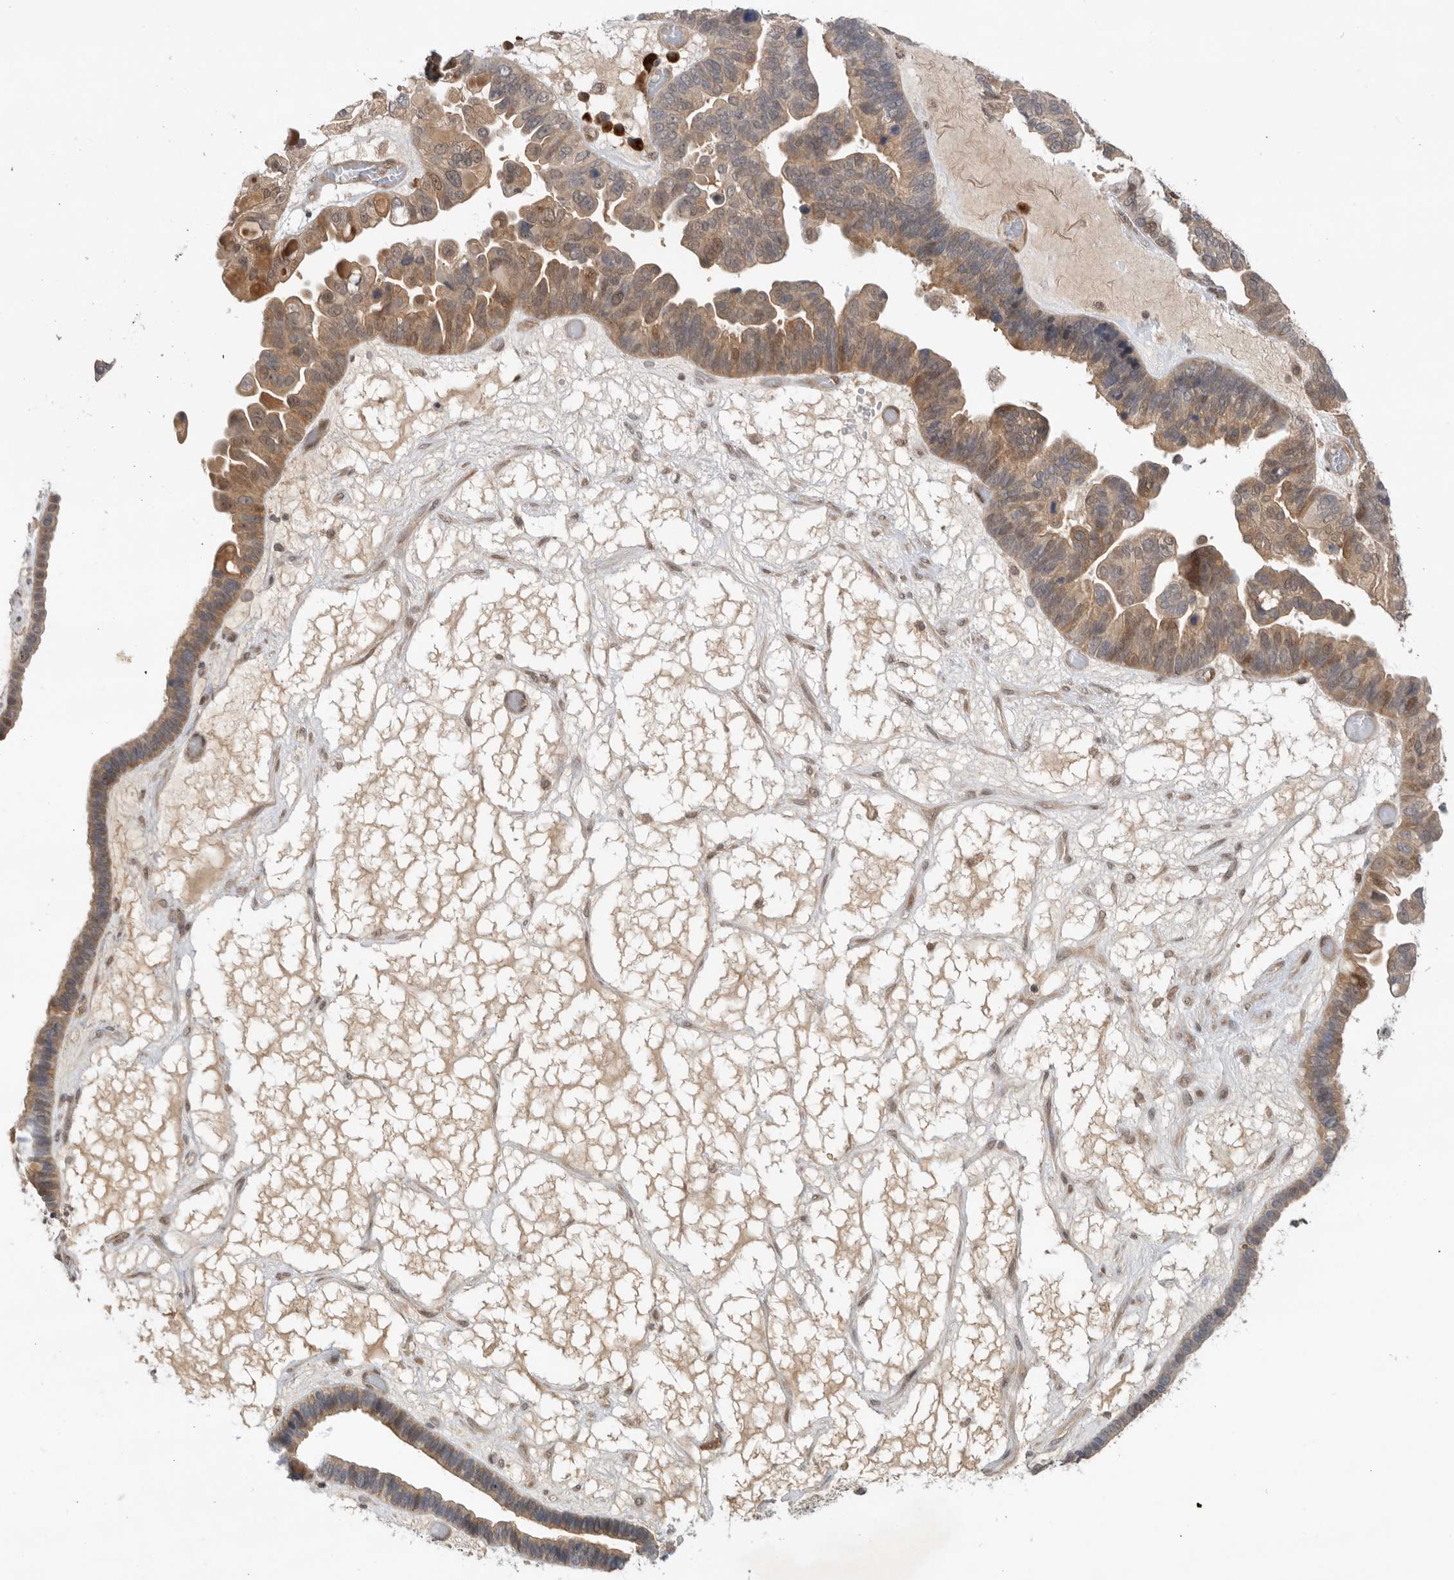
{"staining": {"intensity": "moderate", "quantity": ">75%", "location": "cytoplasmic/membranous"}, "tissue": "ovarian cancer", "cell_type": "Tumor cells", "image_type": "cancer", "snomed": [{"axis": "morphology", "description": "Cystadenocarcinoma, serous, NOS"}, {"axis": "topography", "description": "Ovary"}], "caption": "This is an image of immunohistochemistry (IHC) staining of ovarian serous cystadenocarcinoma, which shows moderate expression in the cytoplasmic/membranous of tumor cells.", "gene": "DCAF8", "patient": {"sex": "female", "age": 56}}